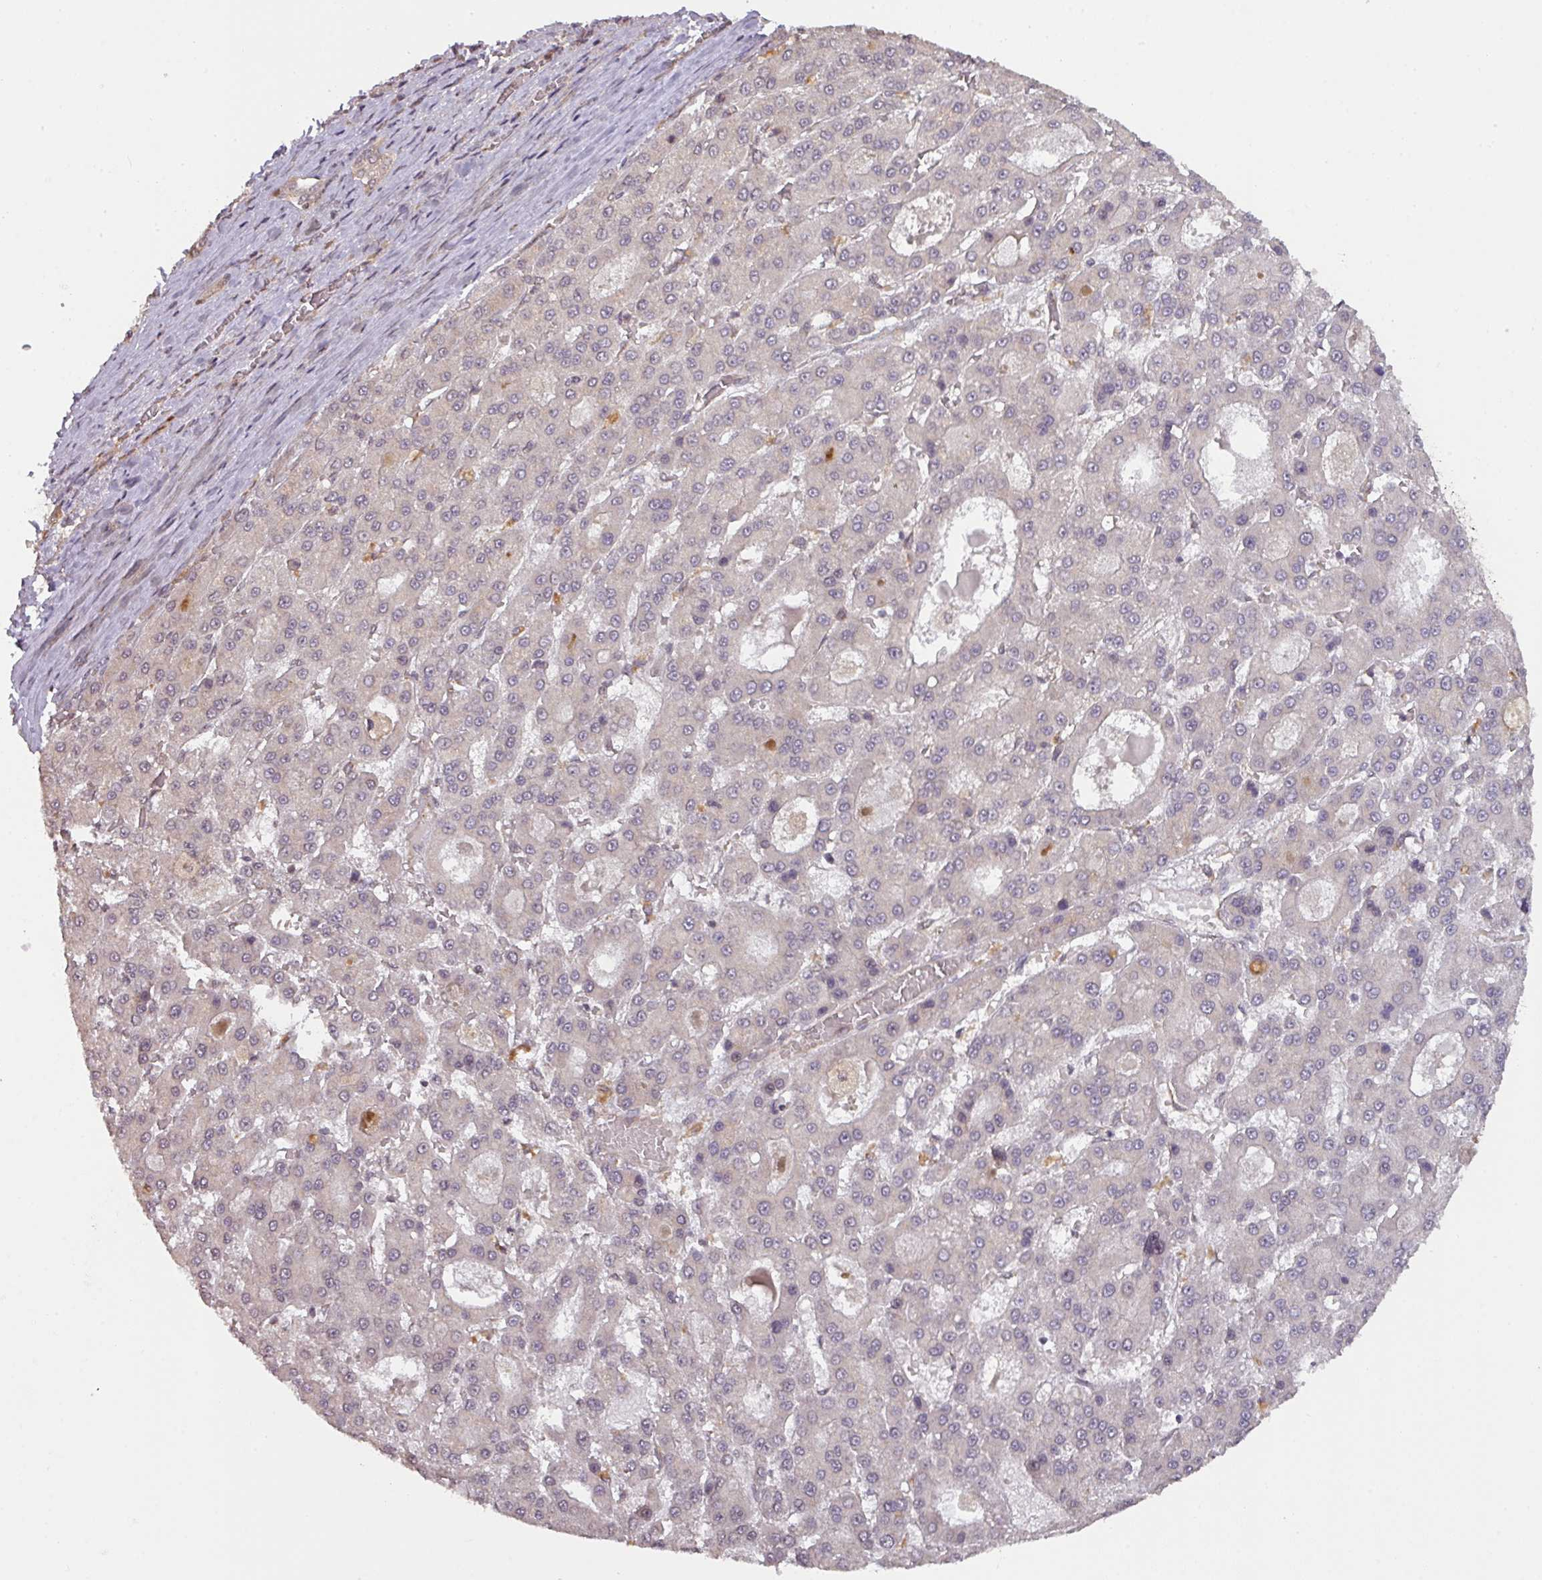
{"staining": {"intensity": "negative", "quantity": "none", "location": "none"}, "tissue": "liver cancer", "cell_type": "Tumor cells", "image_type": "cancer", "snomed": [{"axis": "morphology", "description": "Carcinoma, Hepatocellular, NOS"}, {"axis": "topography", "description": "Liver"}], "caption": "Immunohistochemistry (IHC) of hepatocellular carcinoma (liver) exhibits no staining in tumor cells. (DAB (3,3'-diaminobenzidine) IHC visualized using brightfield microscopy, high magnification).", "gene": "CYFIP2", "patient": {"sex": "male", "age": 70}}